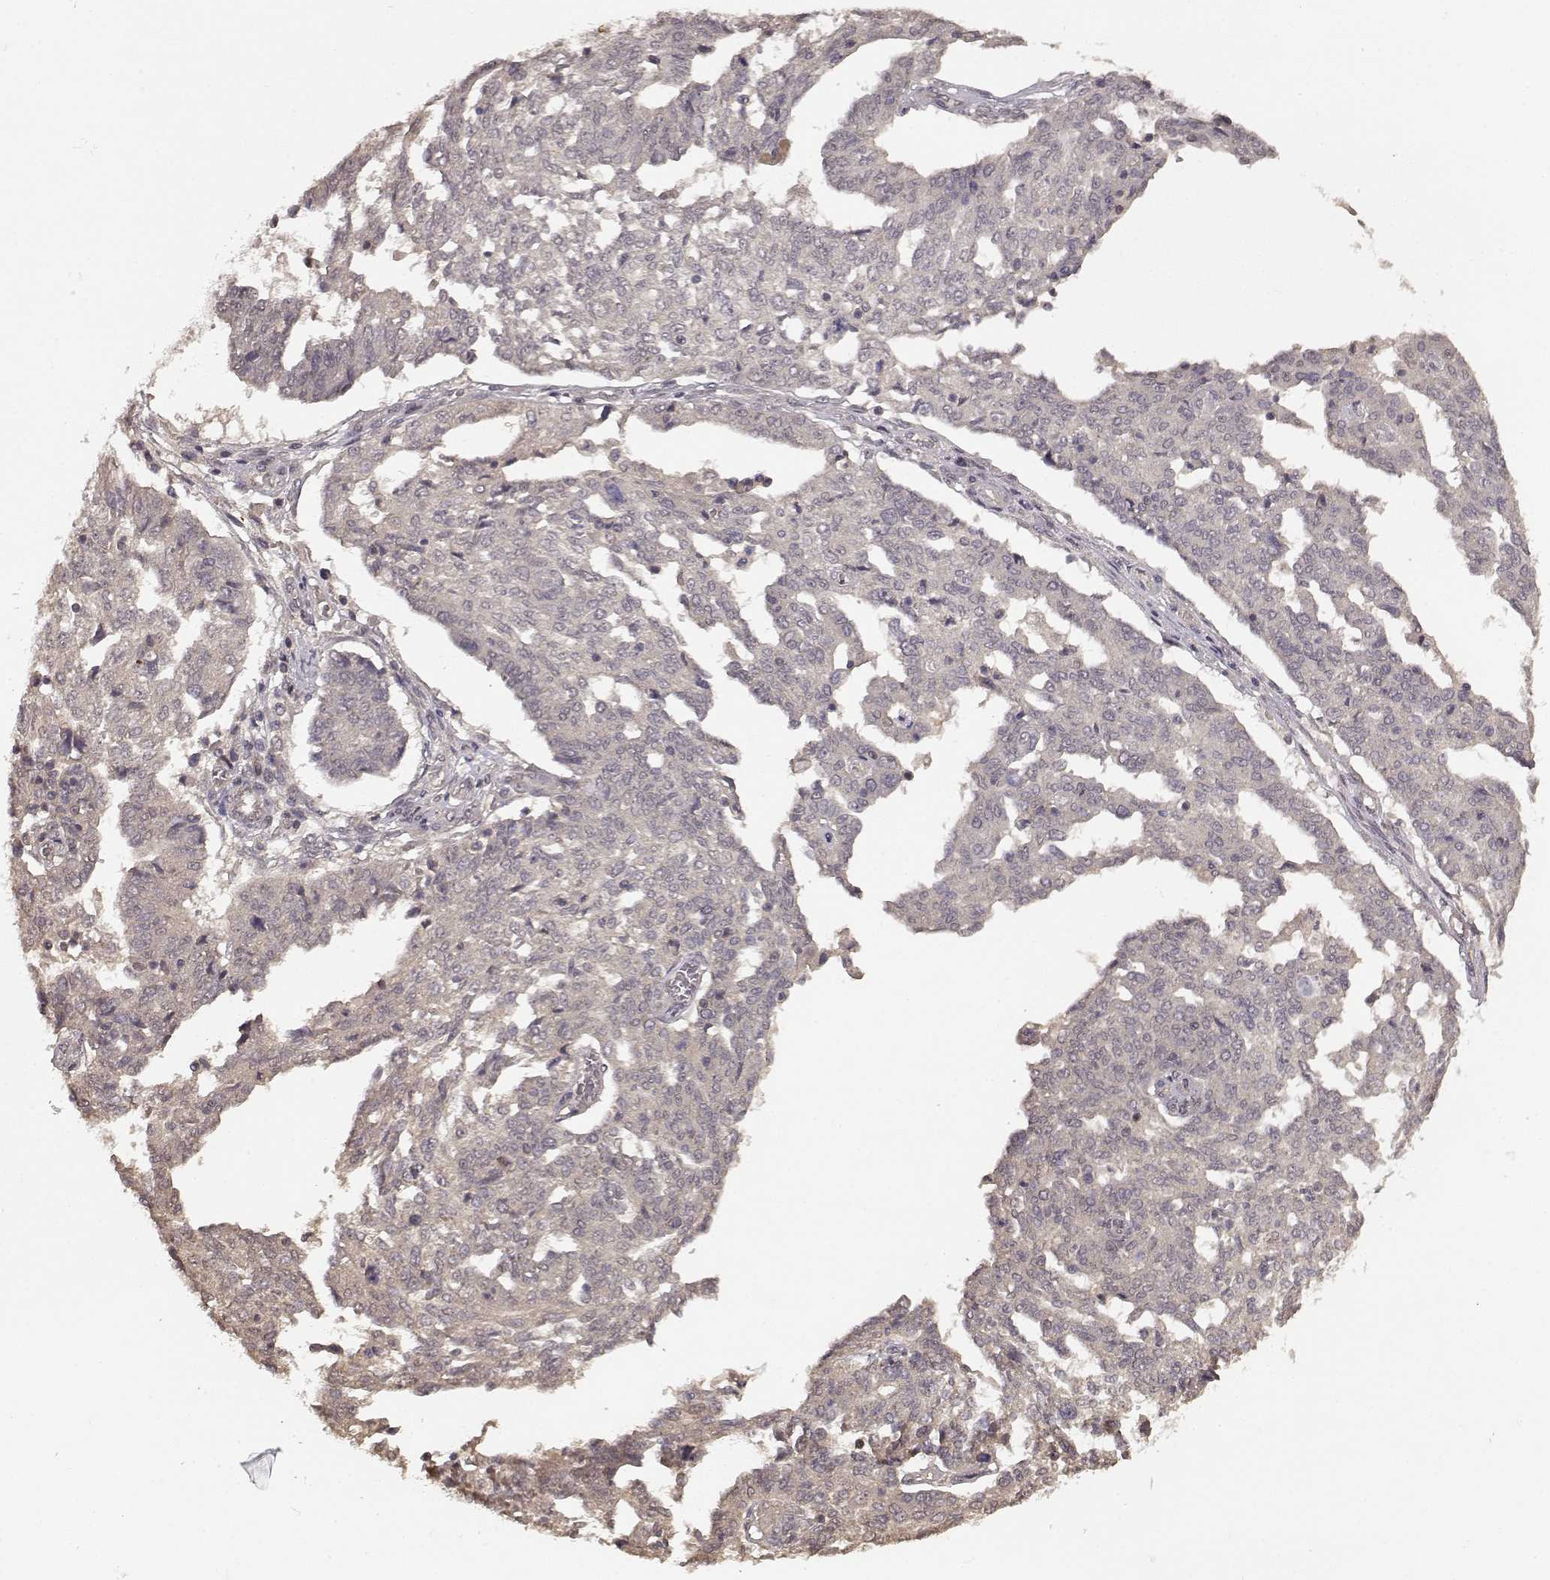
{"staining": {"intensity": "negative", "quantity": "none", "location": "none"}, "tissue": "ovarian cancer", "cell_type": "Tumor cells", "image_type": "cancer", "snomed": [{"axis": "morphology", "description": "Cystadenocarcinoma, serous, NOS"}, {"axis": "topography", "description": "Ovary"}], "caption": "Immunohistochemical staining of ovarian cancer shows no significant positivity in tumor cells.", "gene": "NTRK2", "patient": {"sex": "female", "age": 67}}